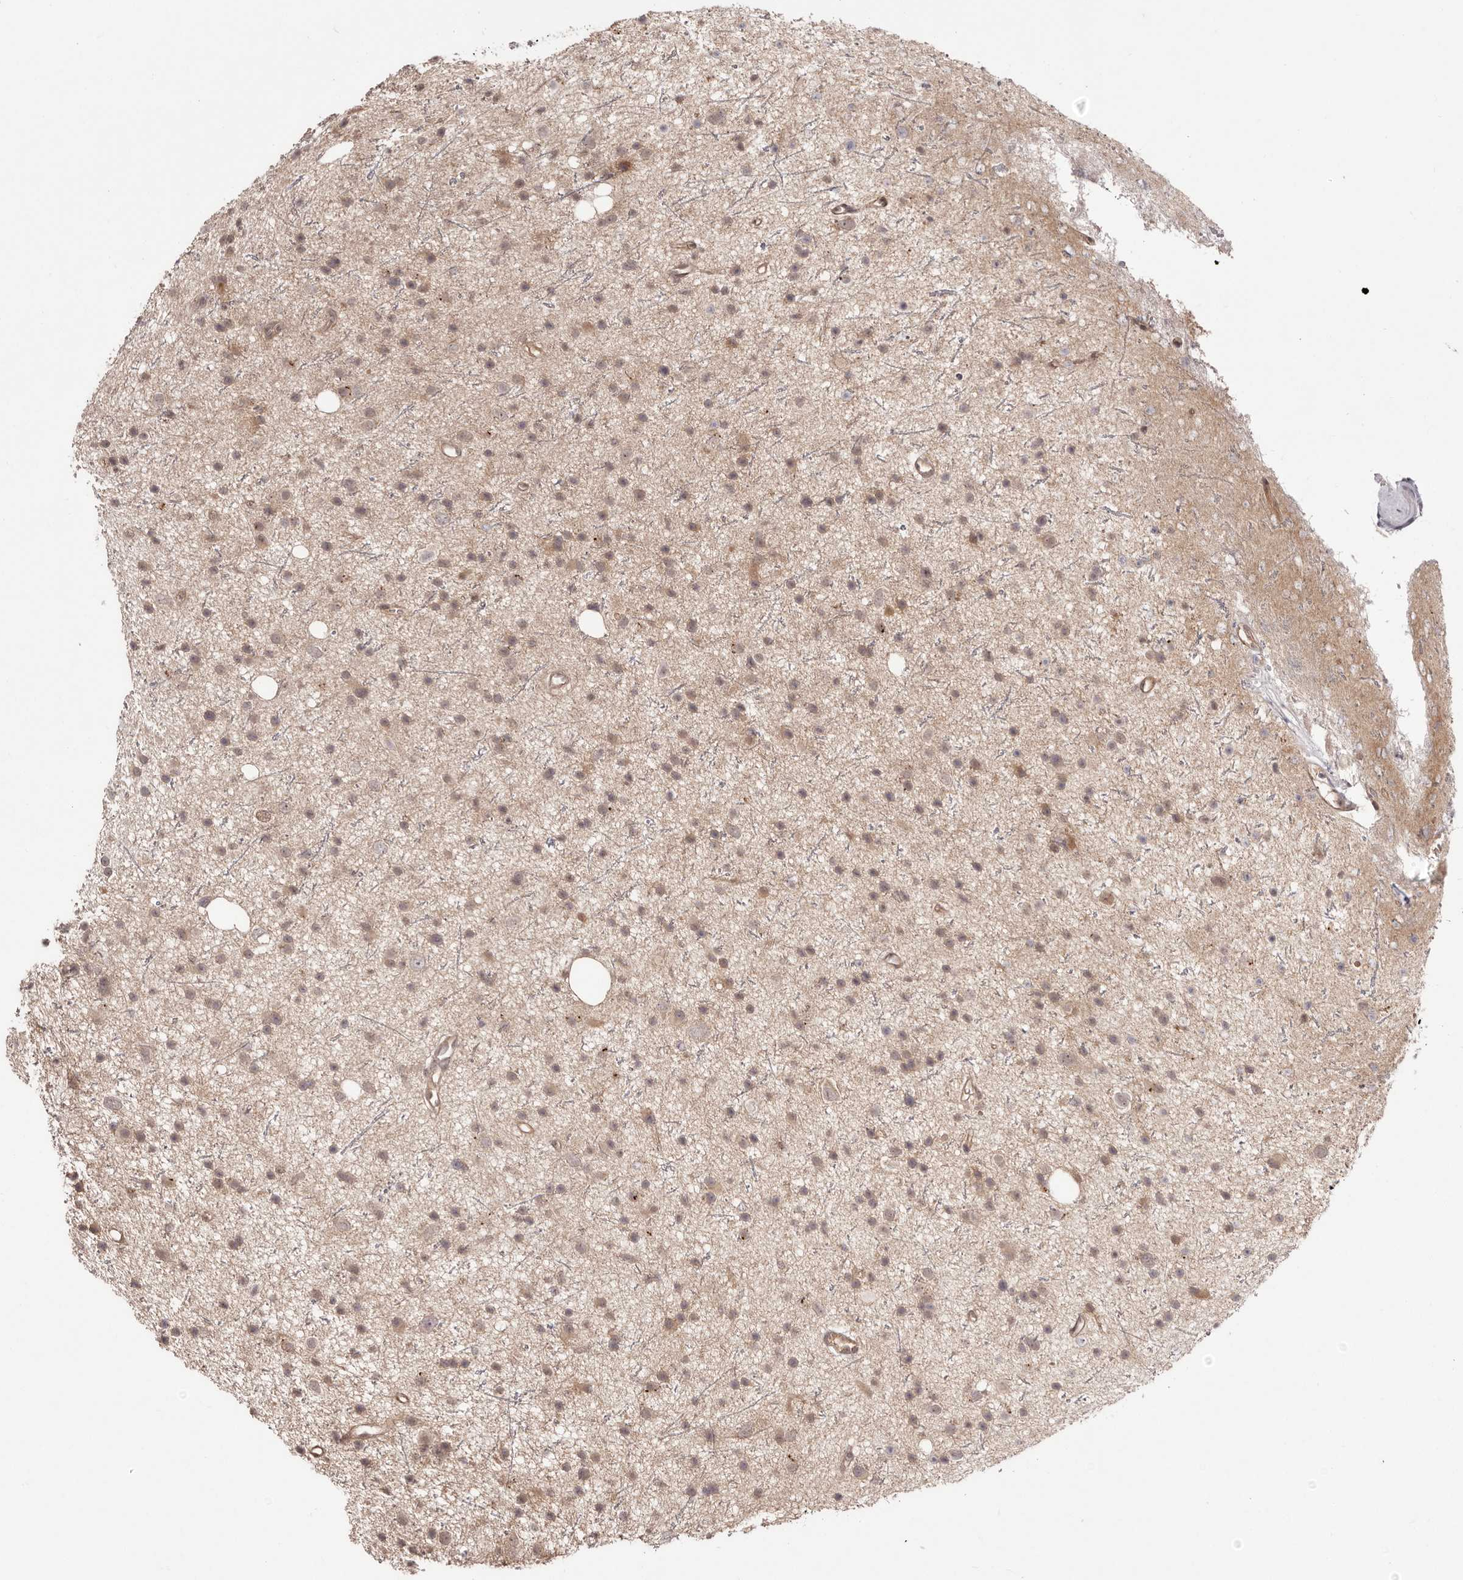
{"staining": {"intensity": "weak", "quantity": "25%-75%", "location": "cytoplasmic/membranous,nuclear"}, "tissue": "glioma", "cell_type": "Tumor cells", "image_type": "cancer", "snomed": [{"axis": "morphology", "description": "Glioma, malignant, Low grade"}, {"axis": "topography", "description": "Cerebral cortex"}], "caption": "Protein positivity by immunohistochemistry (IHC) demonstrates weak cytoplasmic/membranous and nuclear staining in approximately 25%-75% of tumor cells in malignant glioma (low-grade).", "gene": "EGR3", "patient": {"sex": "female", "age": 39}}